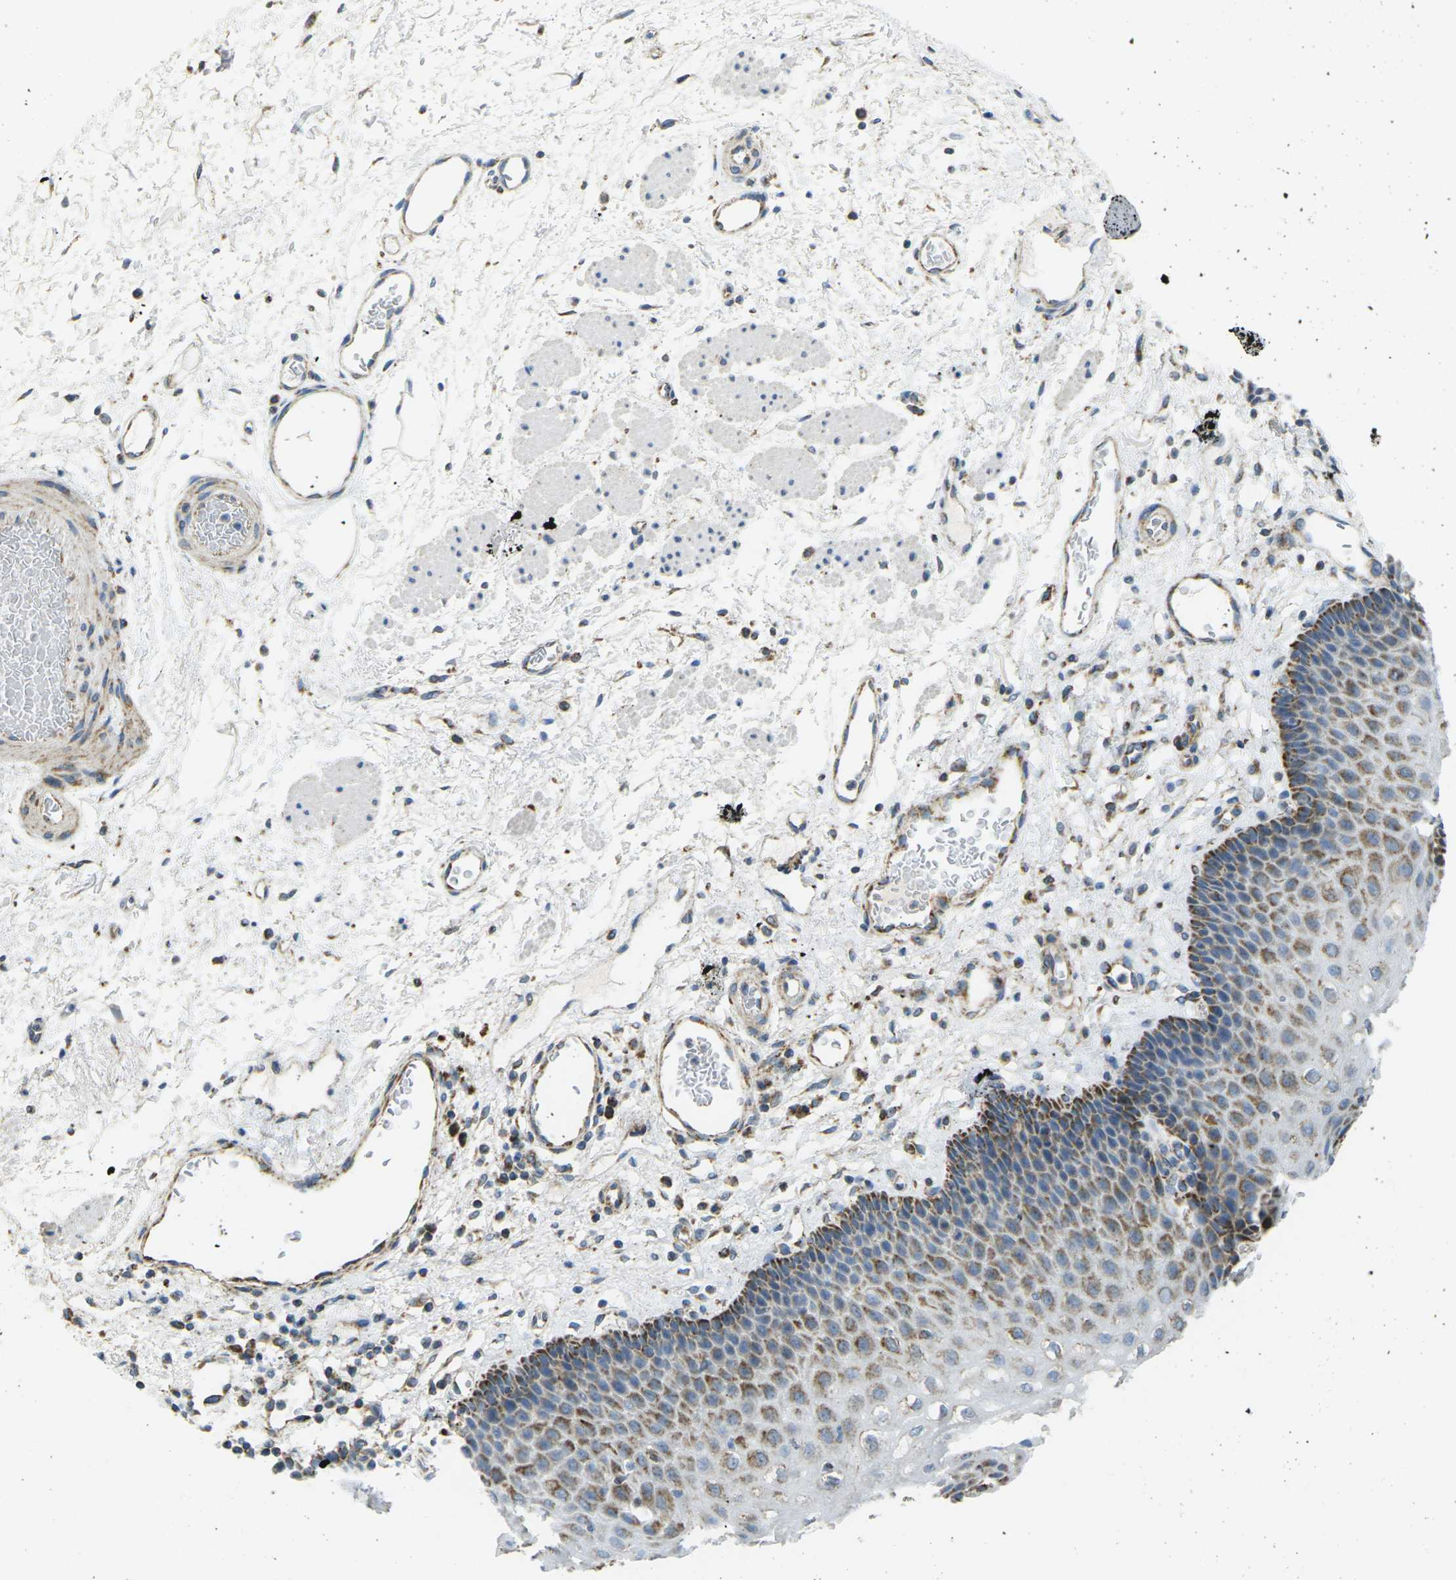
{"staining": {"intensity": "strong", "quantity": "<25%", "location": "cytoplasmic/membranous"}, "tissue": "esophagus", "cell_type": "Squamous epithelial cells", "image_type": "normal", "snomed": [{"axis": "morphology", "description": "Normal tissue, NOS"}, {"axis": "topography", "description": "Esophagus"}], "caption": "An image showing strong cytoplasmic/membranous positivity in approximately <25% of squamous epithelial cells in normal esophagus, as visualized by brown immunohistochemical staining.", "gene": "CYB5R1", "patient": {"sex": "male", "age": 54}}